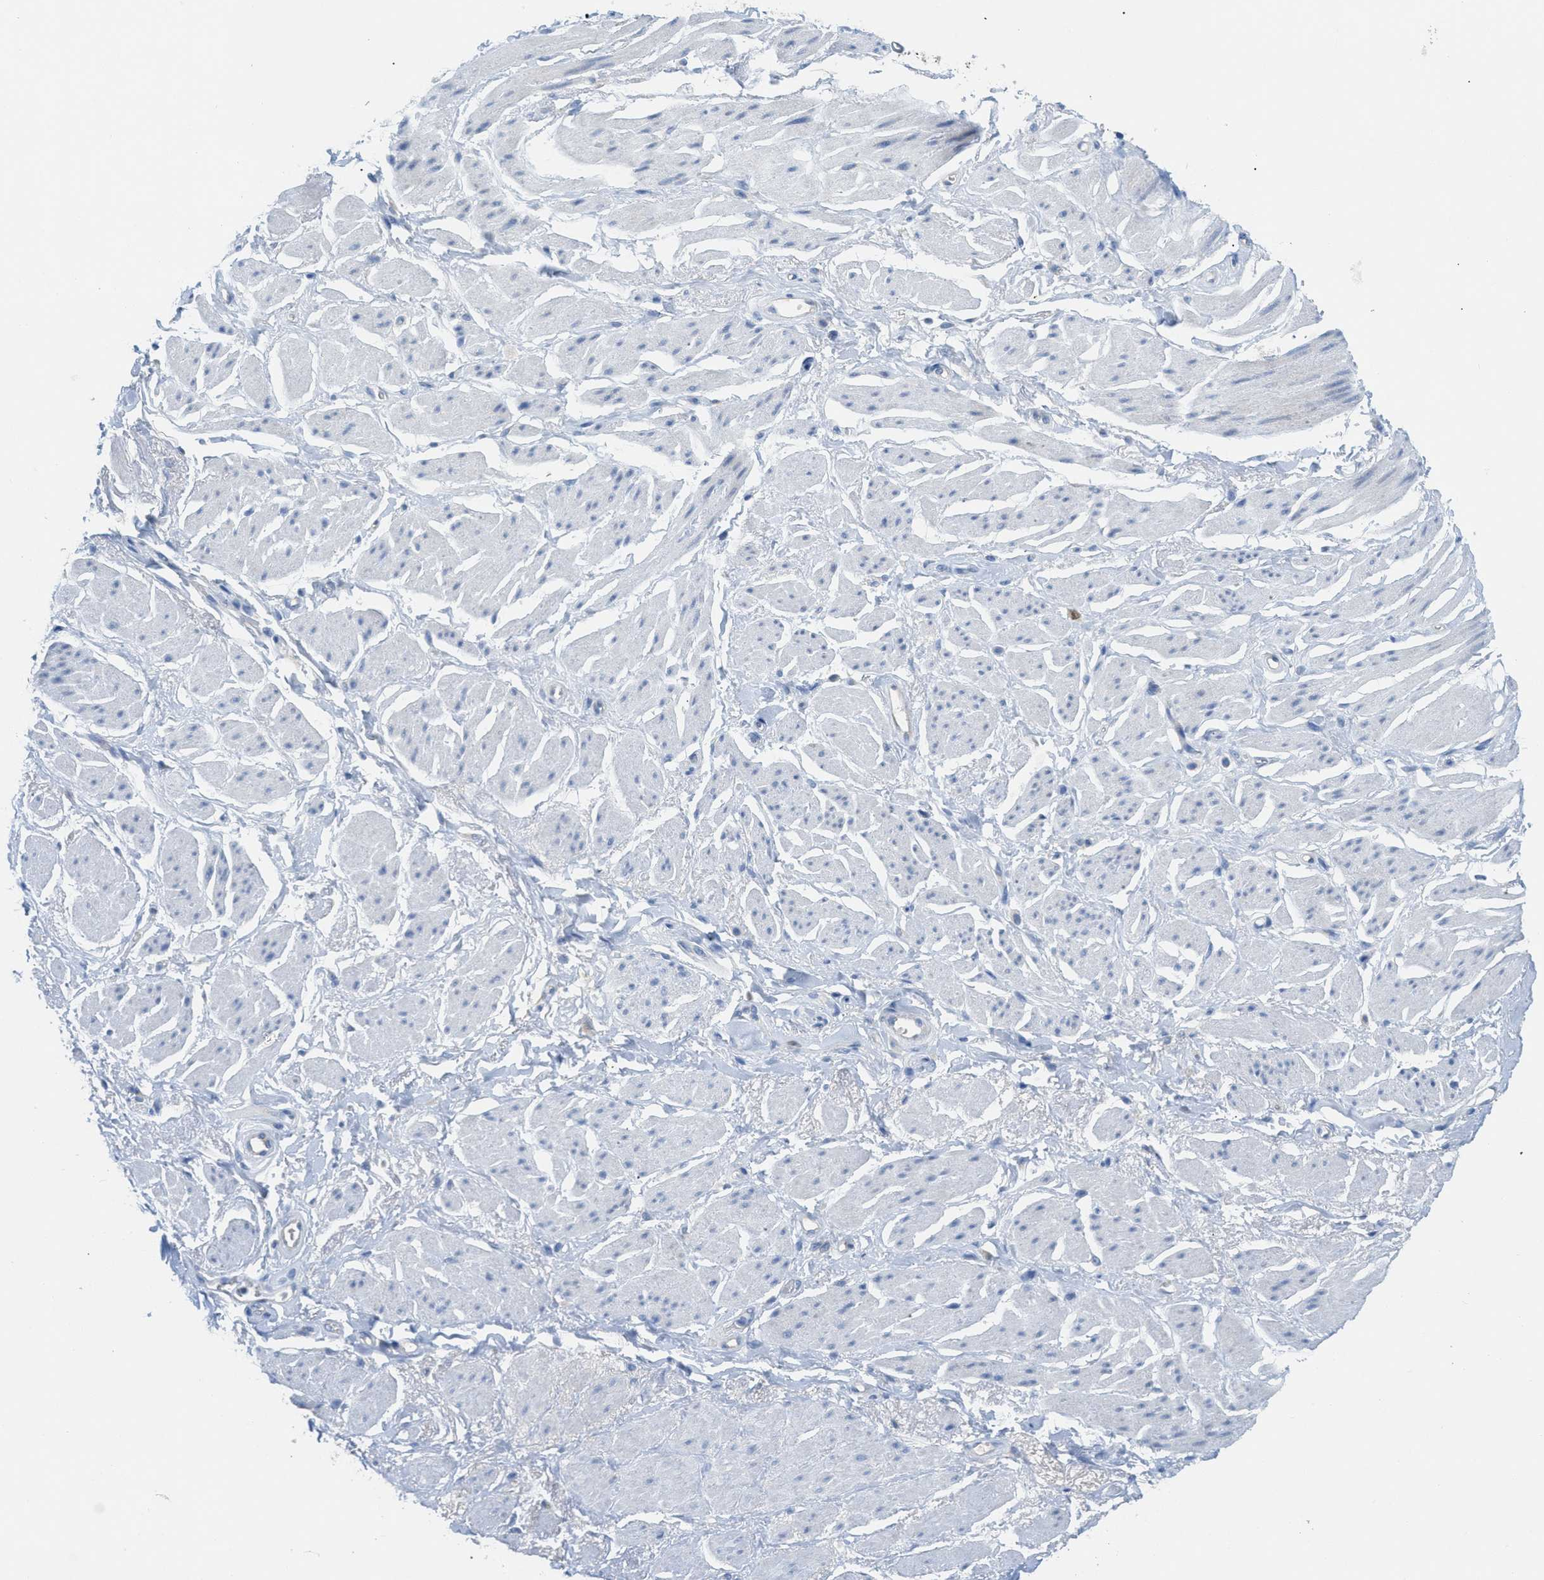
{"staining": {"intensity": "negative", "quantity": "none", "location": "none"}, "tissue": "adipose tissue", "cell_type": "Adipocytes", "image_type": "normal", "snomed": [{"axis": "morphology", "description": "Normal tissue, NOS"}, {"axis": "topography", "description": "Soft tissue"}, {"axis": "topography", "description": "Peripheral nerve tissue"}], "caption": "Histopathology image shows no significant protein expression in adipocytes of benign adipose tissue. (Brightfield microscopy of DAB IHC at high magnification).", "gene": "ORC6", "patient": {"sex": "female", "age": 71}}